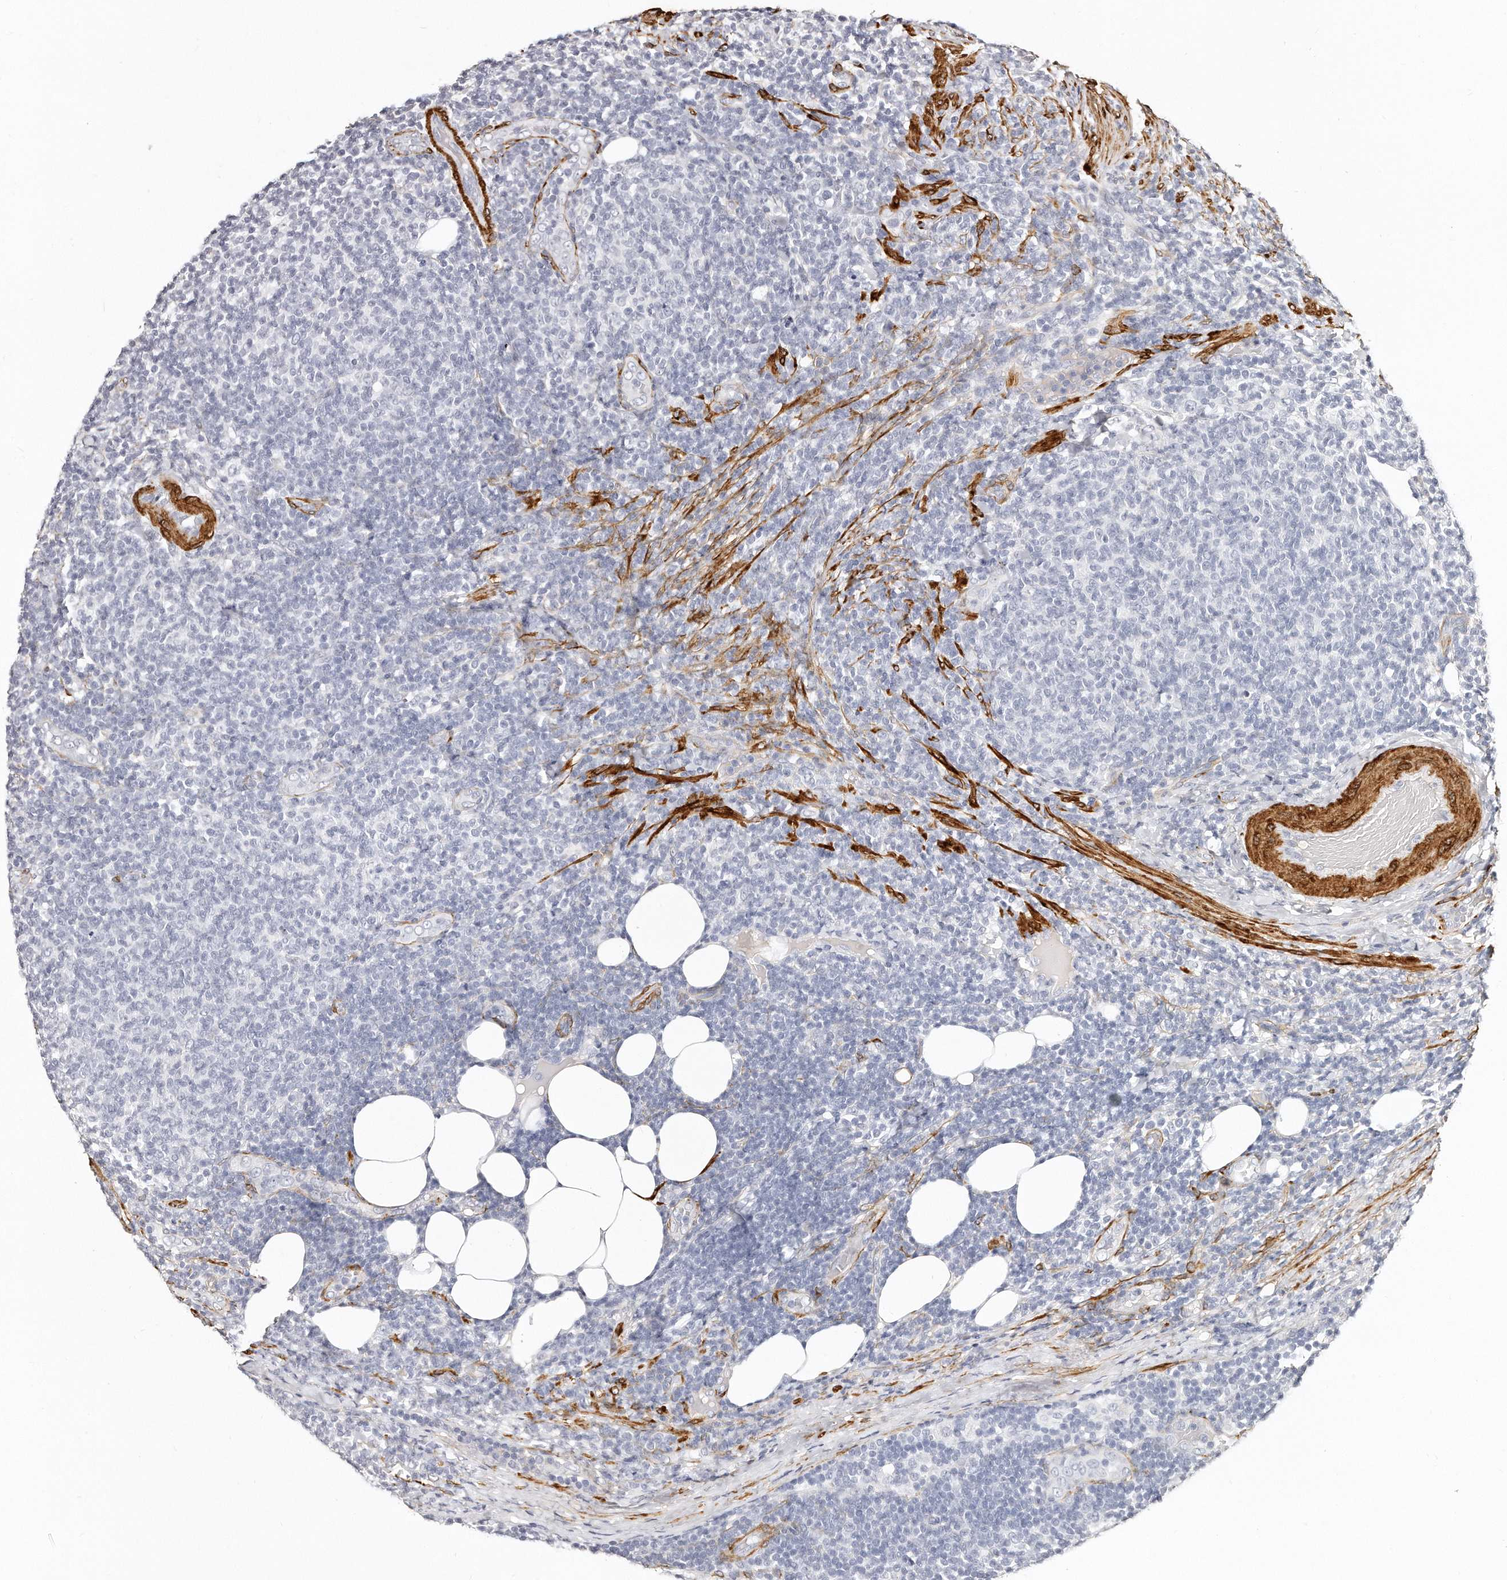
{"staining": {"intensity": "negative", "quantity": "none", "location": "none"}, "tissue": "lymphoma", "cell_type": "Tumor cells", "image_type": "cancer", "snomed": [{"axis": "morphology", "description": "Malignant lymphoma, non-Hodgkin's type, Low grade"}, {"axis": "topography", "description": "Lymph node"}], "caption": "High power microscopy micrograph of an IHC micrograph of malignant lymphoma, non-Hodgkin's type (low-grade), revealing no significant positivity in tumor cells. (Stains: DAB immunohistochemistry (IHC) with hematoxylin counter stain, Microscopy: brightfield microscopy at high magnification).", "gene": "LMOD1", "patient": {"sex": "male", "age": 66}}